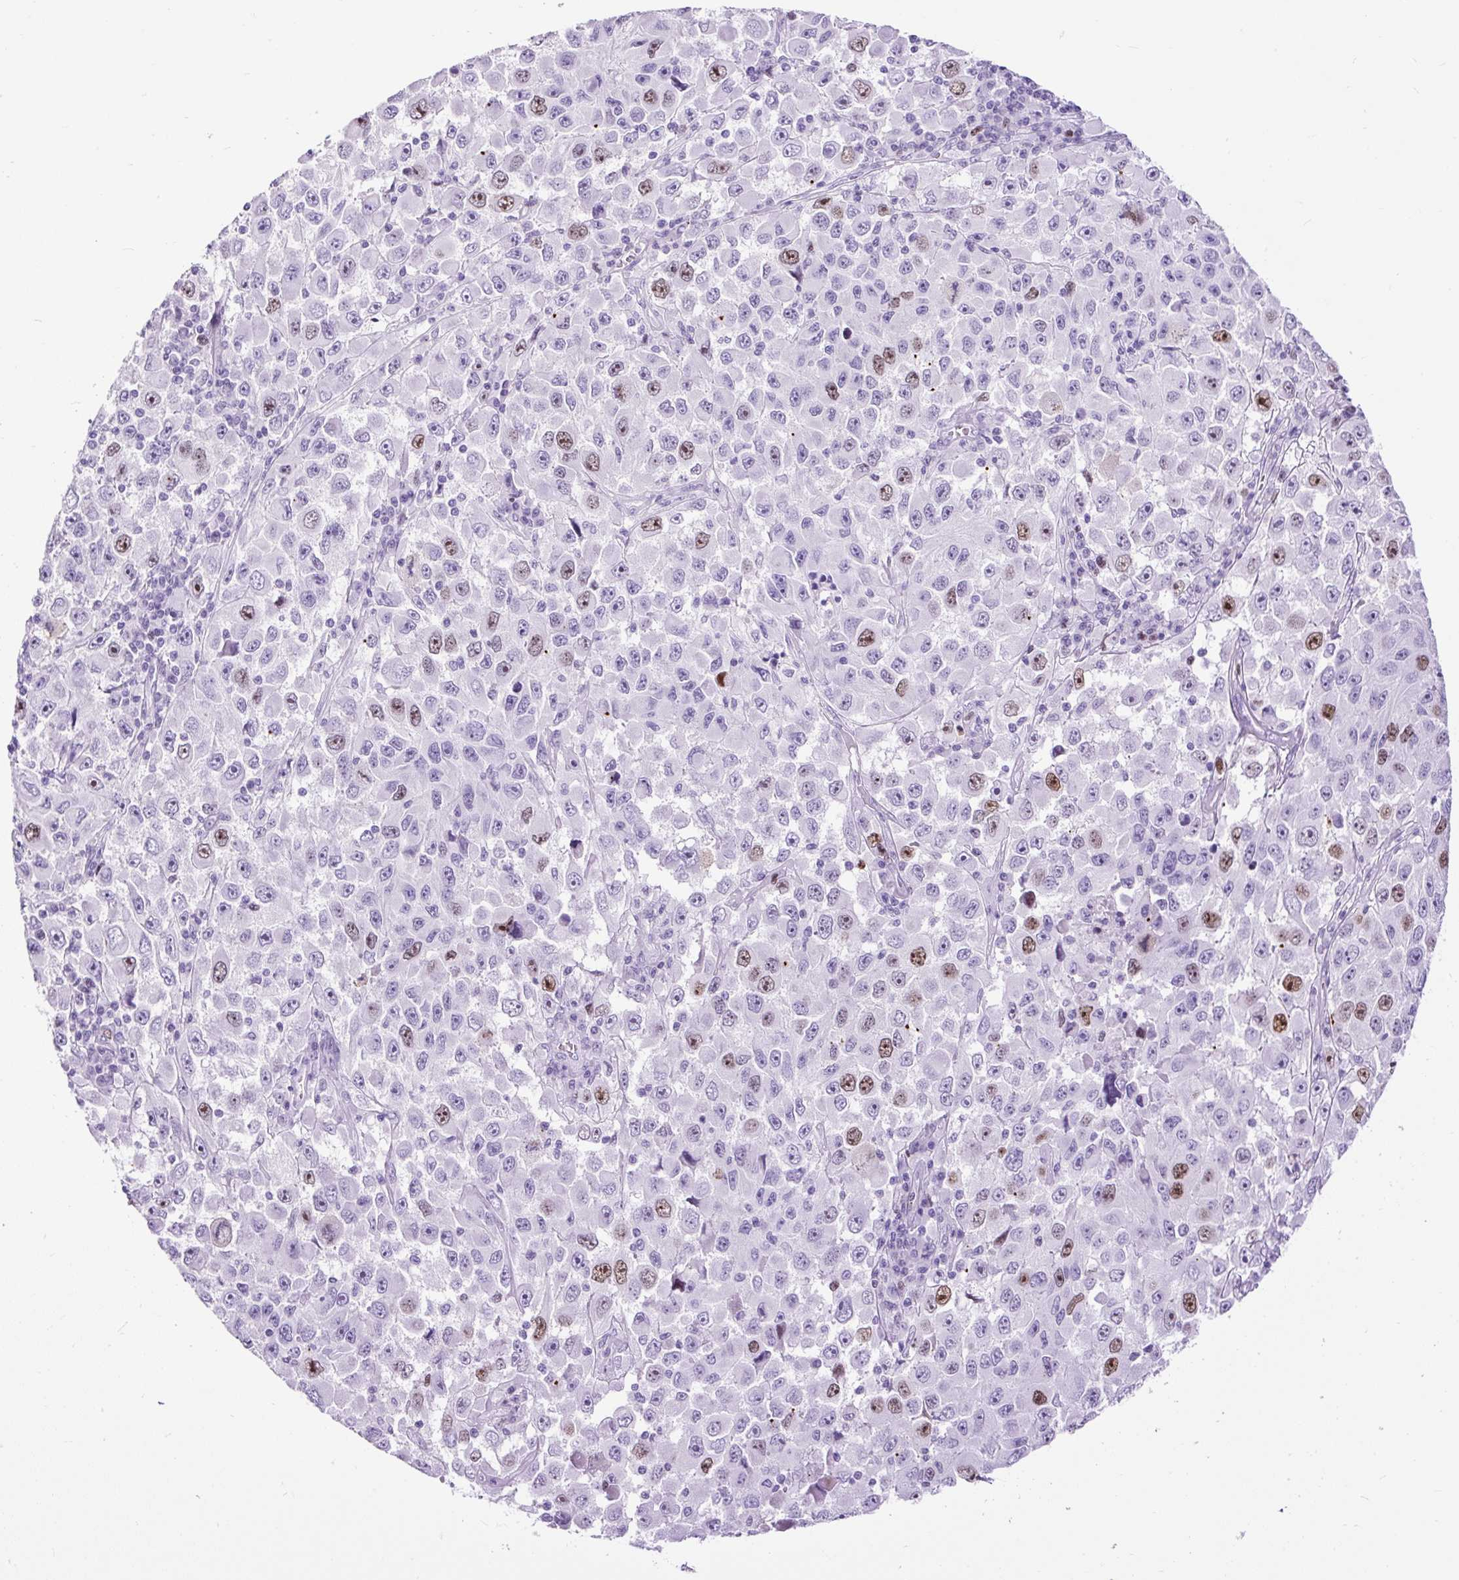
{"staining": {"intensity": "moderate", "quantity": "<25%", "location": "nuclear"}, "tissue": "melanoma", "cell_type": "Tumor cells", "image_type": "cancer", "snomed": [{"axis": "morphology", "description": "Malignant melanoma, Metastatic site"}, {"axis": "topography", "description": "Lymph node"}], "caption": "Malignant melanoma (metastatic site) was stained to show a protein in brown. There is low levels of moderate nuclear staining in about <25% of tumor cells.", "gene": "RACGAP1", "patient": {"sex": "female", "age": 67}}